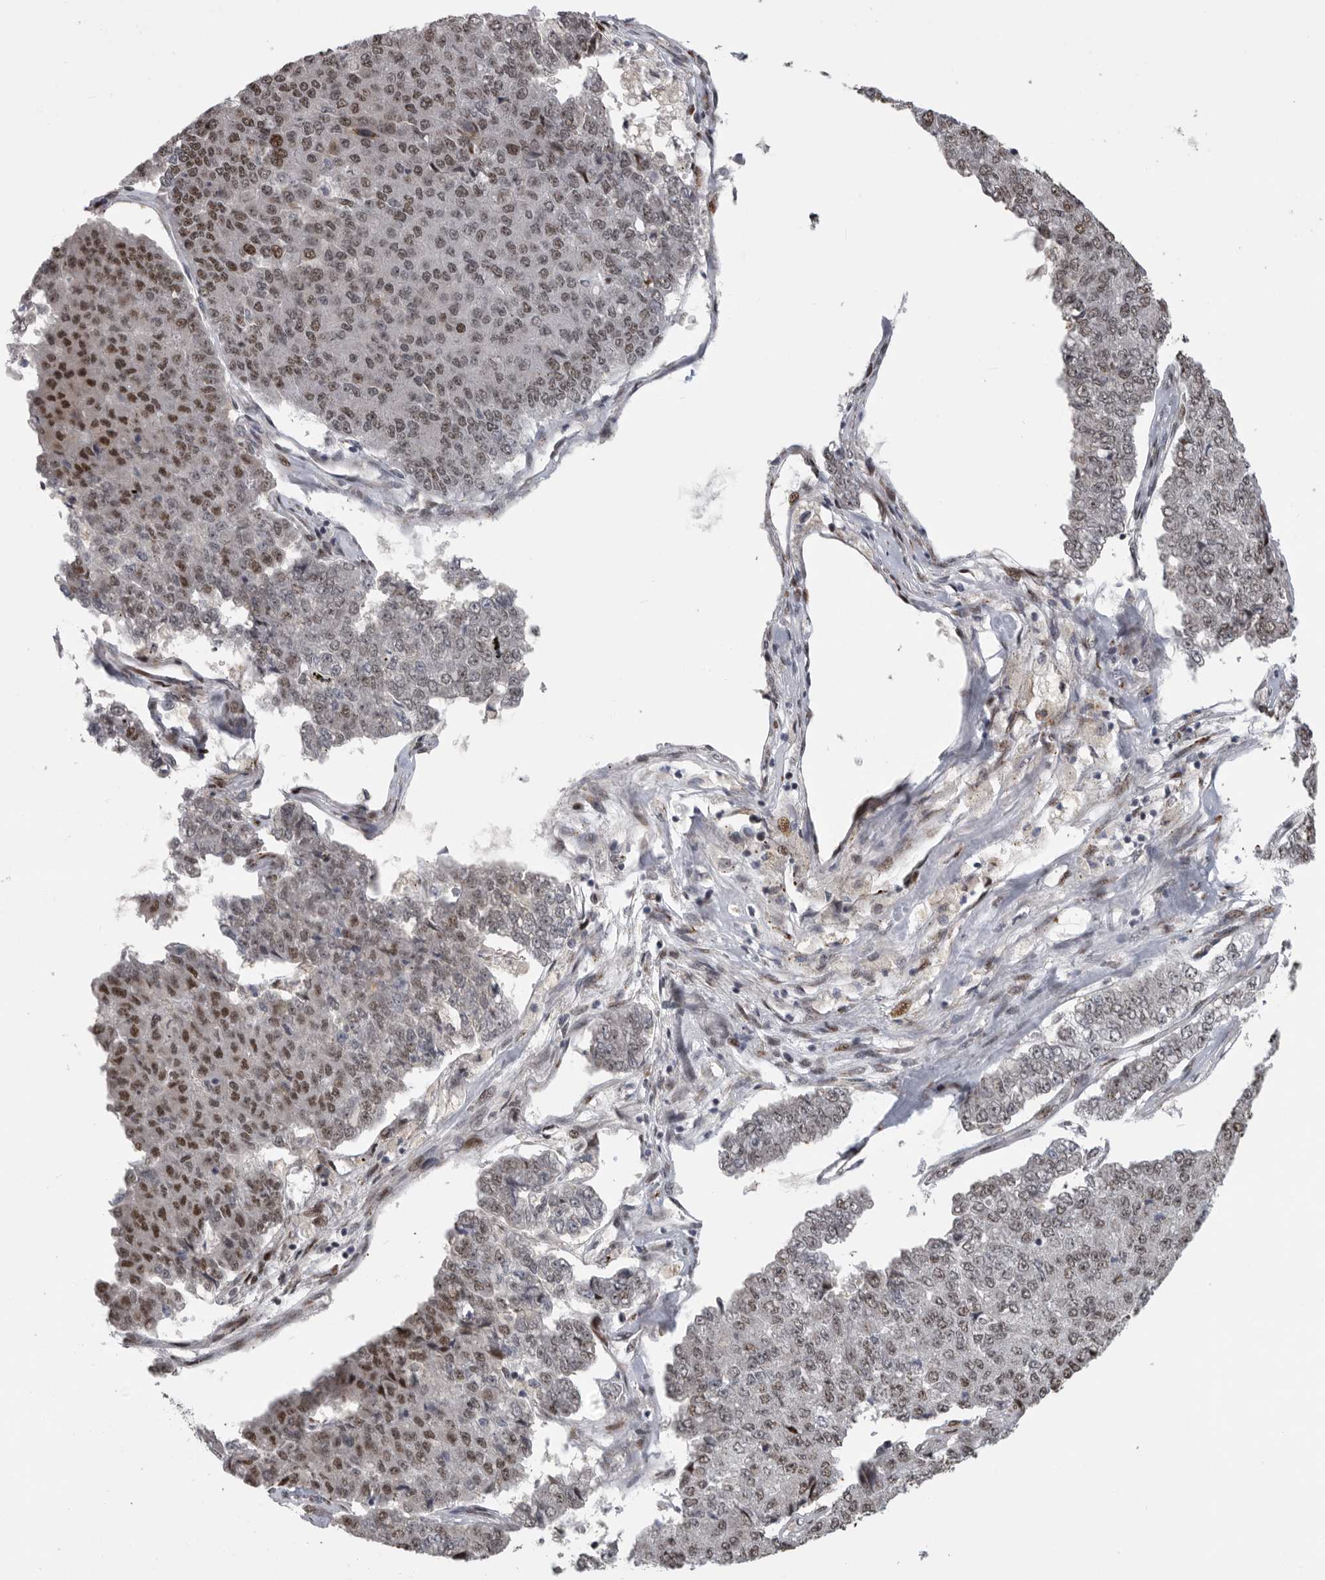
{"staining": {"intensity": "weak", "quantity": "25%-75%", "location": "nuclear"}, "tissue": "pancreatic cancer", "cell_type": "Tumor cells", "image_type": "cancer", "snomed": [{"axis": "morphology", "description": "Adenocarcinoma, NOS"}, {"axis": "topography", "description": "Pancreas"}], "caption": "Immunohistochemical staining of adenocarcinoma (pancreatic) reveals low levels of weak nuclear expression in approximately 25%-75% of tumor cells. (Stains: DAB in brown, nuclei in blue, Microscopy: brightfield microscopy at high magnification).", "gene": "PCMTD1", "patient": {"sex": "male", "age": 50}}